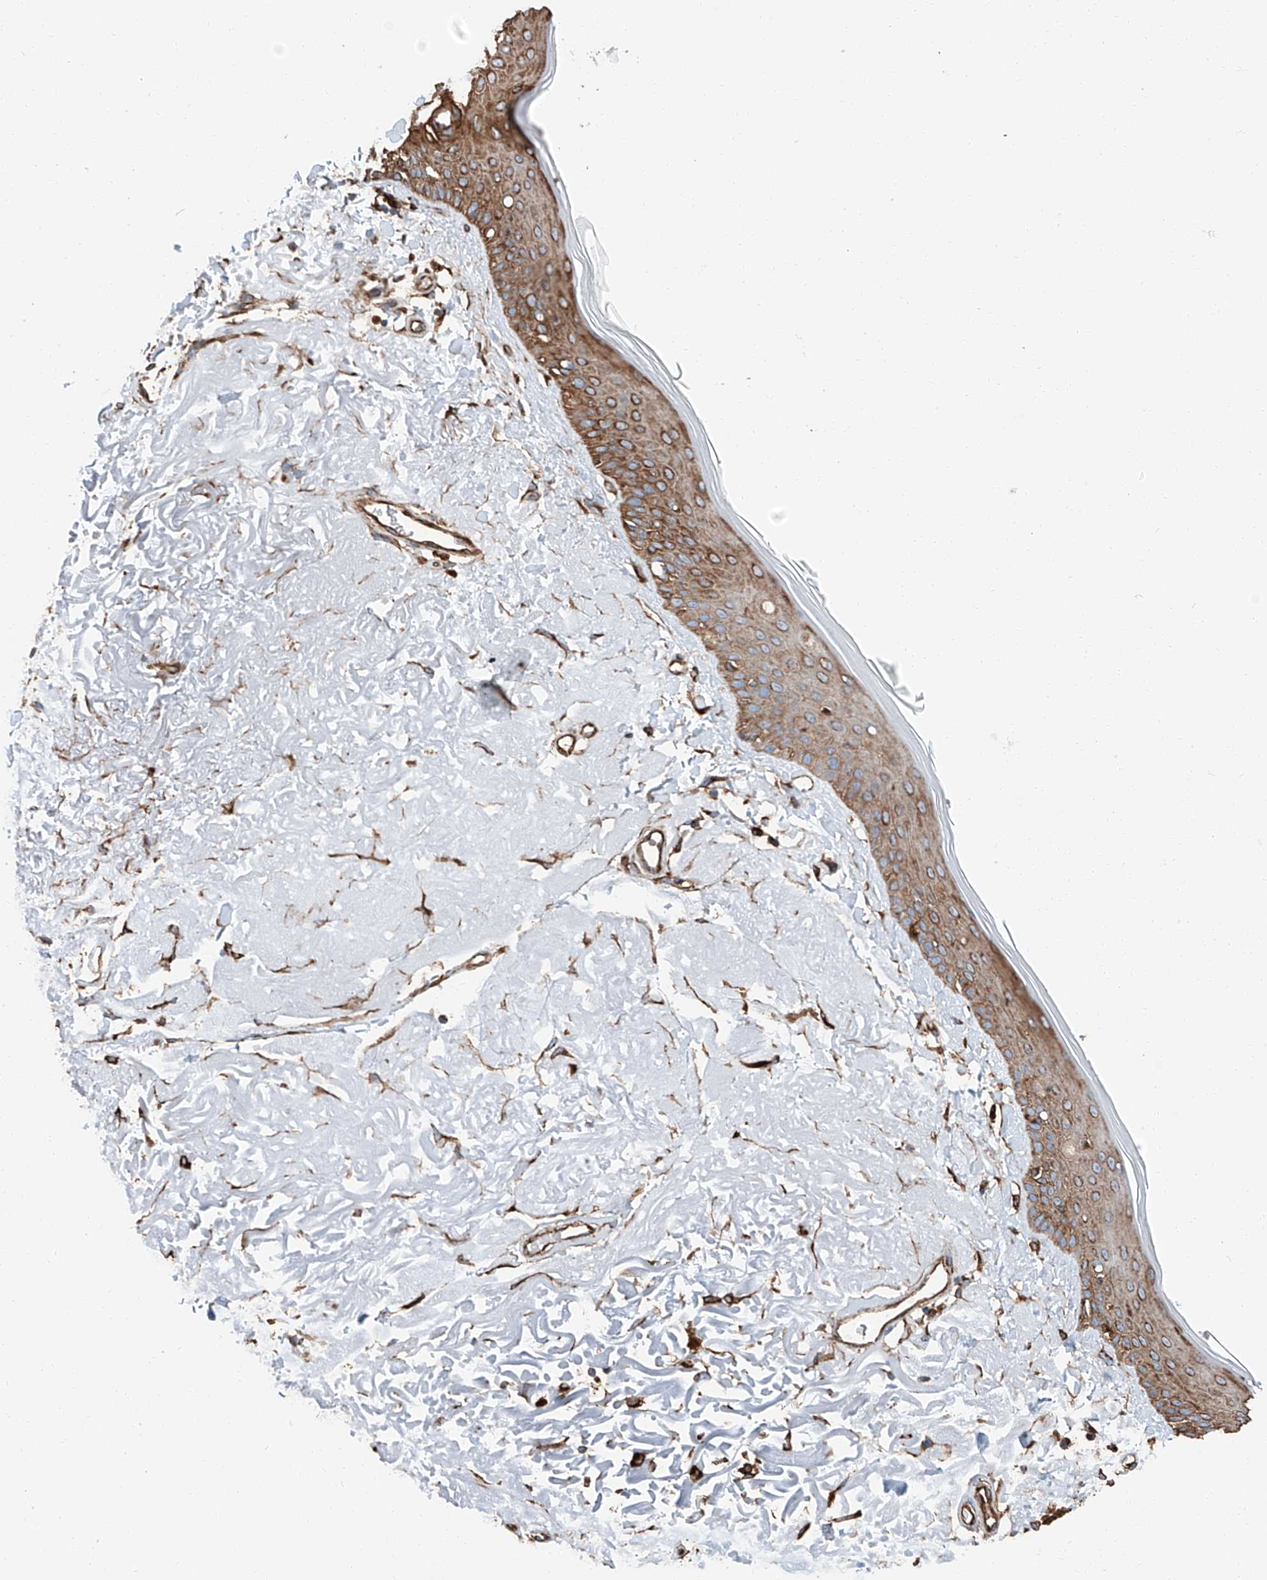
{"staining": {"intensity": "strong", "quantity": ">75%", "location": "cytoplasmic/membranous"}, "tissue": "skin", "cell_type": "Fibroblasts", "image_type": "normal", "snomed": [{"axis": "morphology", "description": "Normal tissue, NOS"}, {"axis": "topography", "description": "Skin"}, {"axis": "topography", "description": "Skeletal muscle"}], "caption": "Normal skin demonstrates strong cytoplasmic/membranous expression in about >75% of fibroblasts The protein is stained brown, and the nuclei are stained in blue (DAB (3,3'-diaminobenzidine) IHC with brightfield microscopy, high magnification)..", "gene": "ZNF804A", "patient": {"sex": "male", "age": 83}}